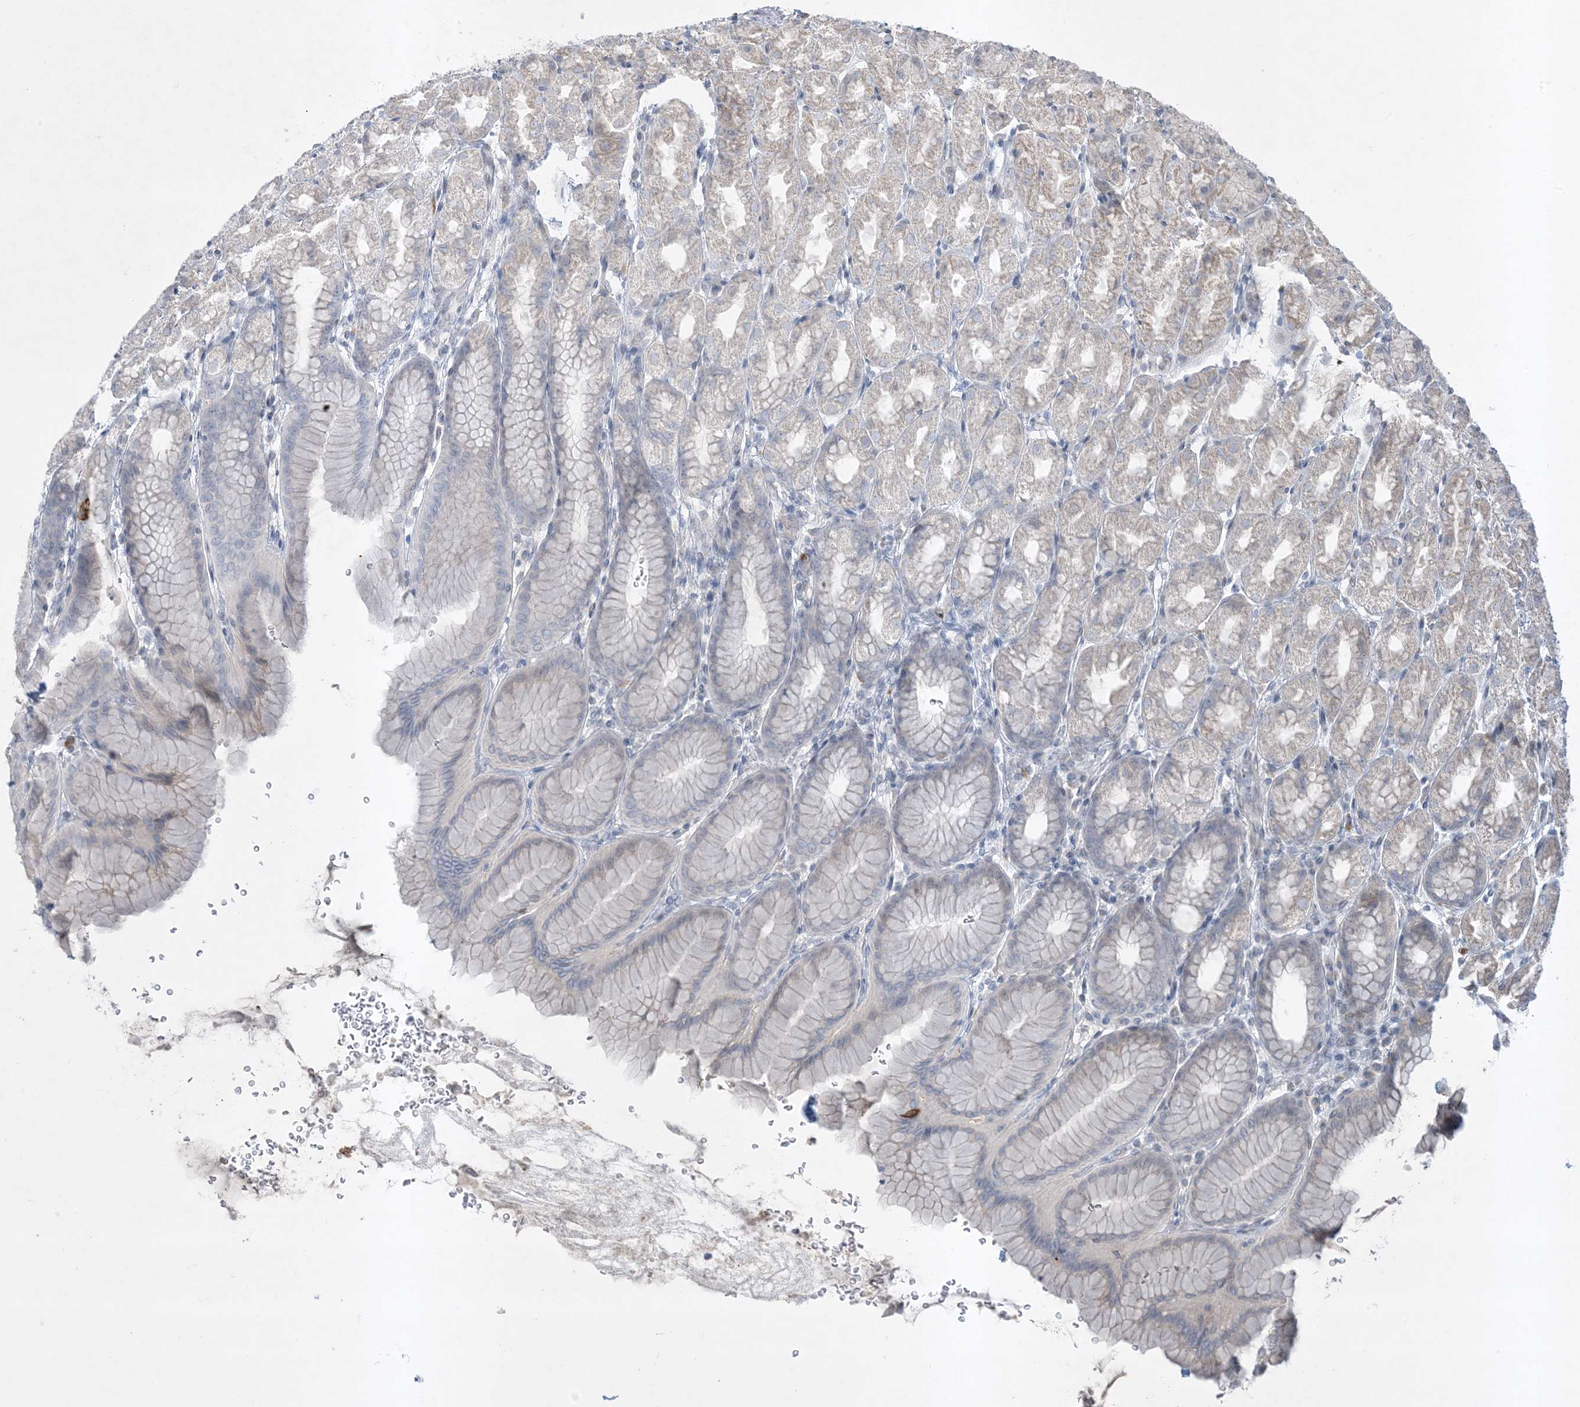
{"staining": {"intensity": "weak", "quantity": "<25%", "location": "cytoplasmic/membranous"}, "tissue": "stomach", "cell_type": "Glandular cells", "image_type": "normal", "snomed": [{"axis": "morphology", "description": "Normal tissue, NOS"}, {"axis": "topography", "description": "Stomach"}], "caption": "Immunohistochemical staining of normal stomach shows no significant positivity in glandular cells.", "gene": "FNDC1", "patient": {"sex": "male", "age": 42}}